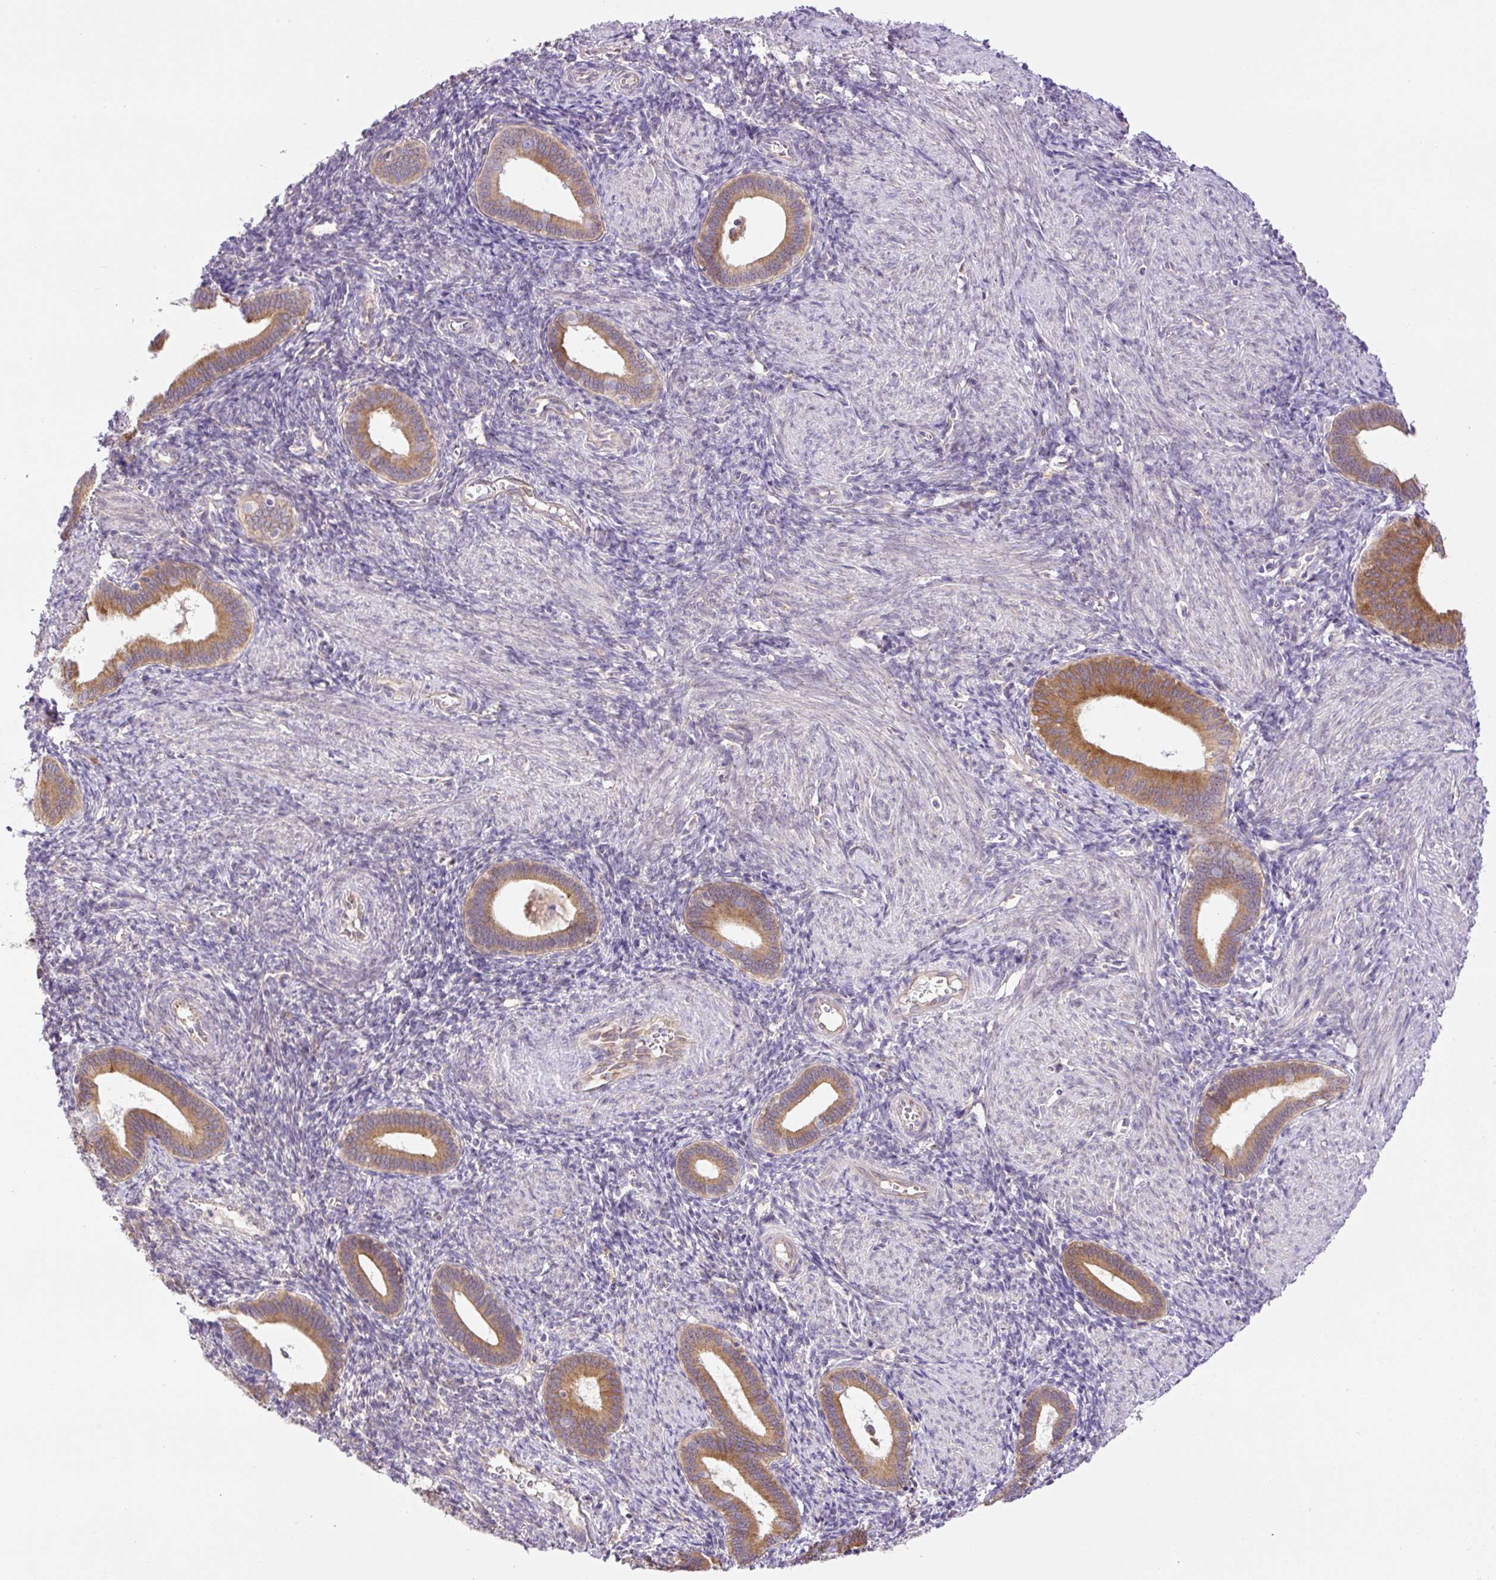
{"staining": {"intensity": "moderate", "quantity": "<25%", "location": "cytoplasmic/membranous"}, "tissue": "endometrium", "cell_type": "Cells in endometrial stroma", "image_type": "normal", "snomed": [{"axis": "morphology", "description": "Normal tissue, NOS"}, {"axis": "topography", "description": "Endometrium"}], "caption": "The photomicrograph displays staining of benign endometrium, revealing moderate cytoplasmic/membranous protein positivity (brown color) within cells in endometrial stroma.", "gene": "POFUT1", "patient": {"sex": "female", "age": 41}}